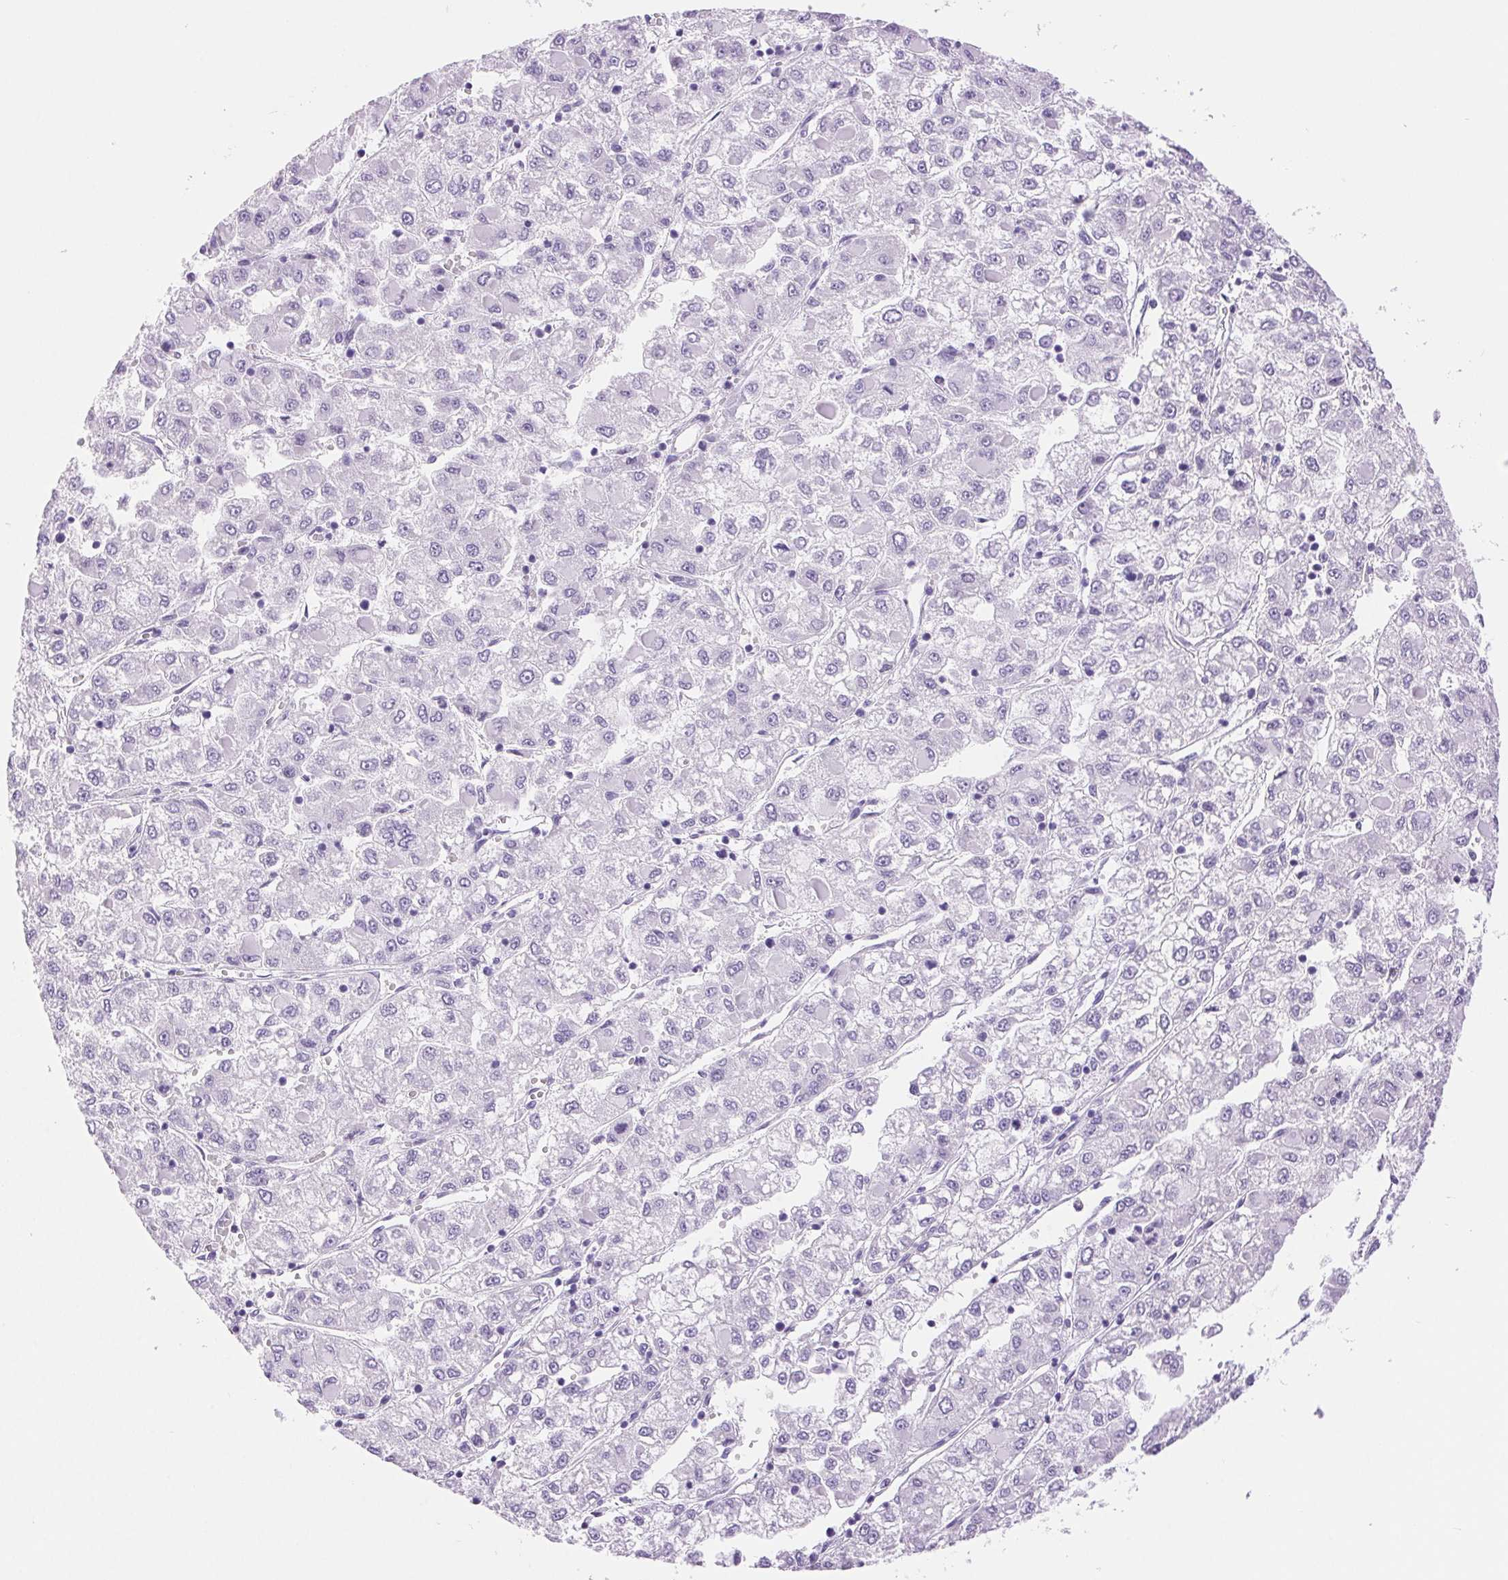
{"staining": {"intensity": "negative", "quantity": "none", "location": "none"}, "tissue": "liver cancer", "cell_type": "Tumor cells", "image_type": "cancer", "snomed": [{"axis": "morphology", "description": "Carcinoma, Hepatocellular, NOS"}, {"axis": "topography", "description": "Liver"}], "caption": "Tumor cells are negative for protein expression in human liver cancer.", "gene": "SERPINB3", "patient": {"sex": "male", "age": 40}}